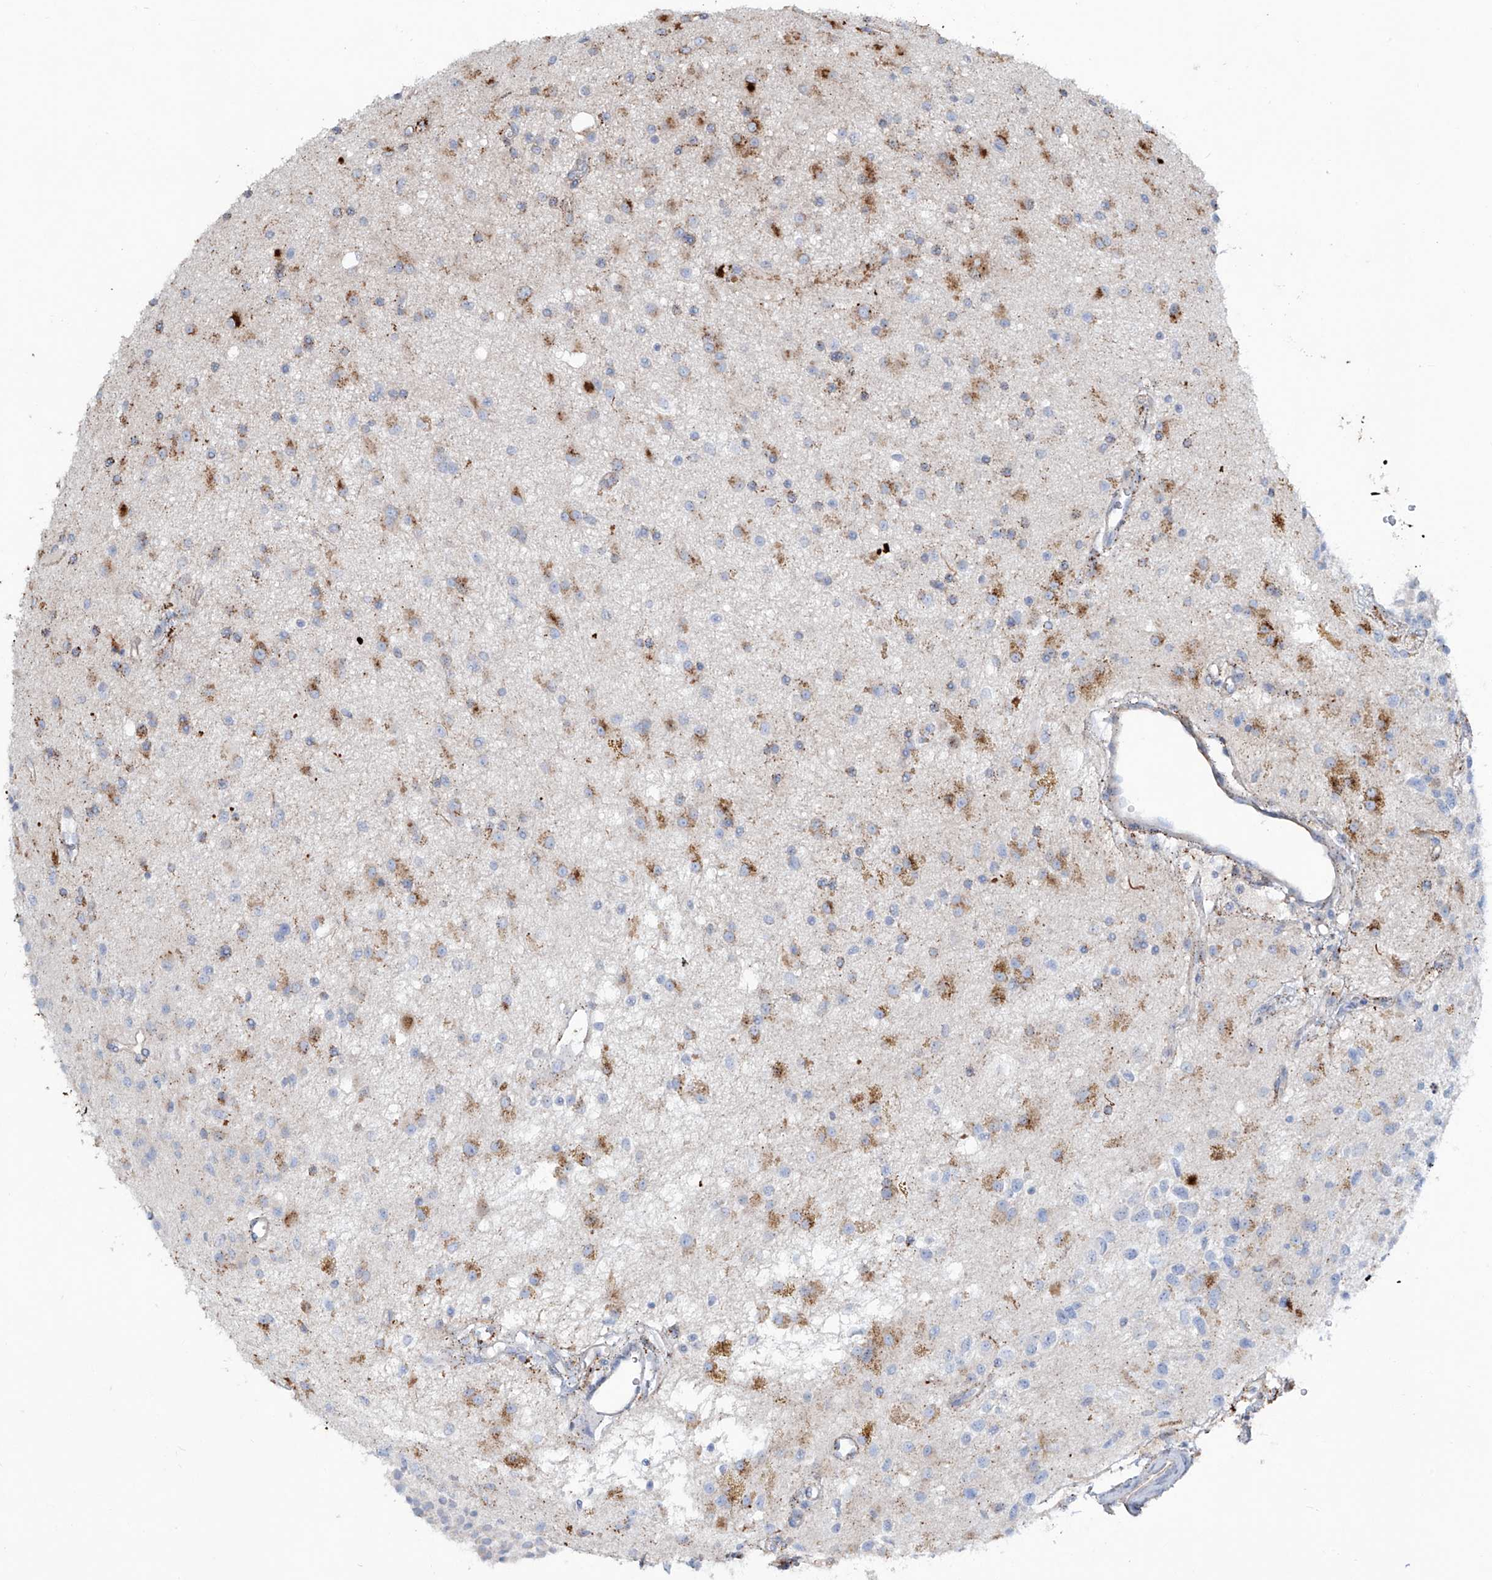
{"staining": {"intensity": "moderate", "quantity": "25%-75%", "location": "cytoplasmic/membranous"}, "tissue": "glioma", "cell_type": "Tumor cells", "image_type": "cancer", "snomed": [{"axis": "morphology", "description": "Glioma, malignant, High grade"}, {"axis": "topography", "description": "Brain"}], "caption": "Protein staining shows moderate cytoplasmic/membranous positivity in about 25%-75% of tumor cells in glioma. (IHC, brightfield microscopy, high magnification).", "gene": "CDH5", "patient": {"sex": "male", "age": 34}}